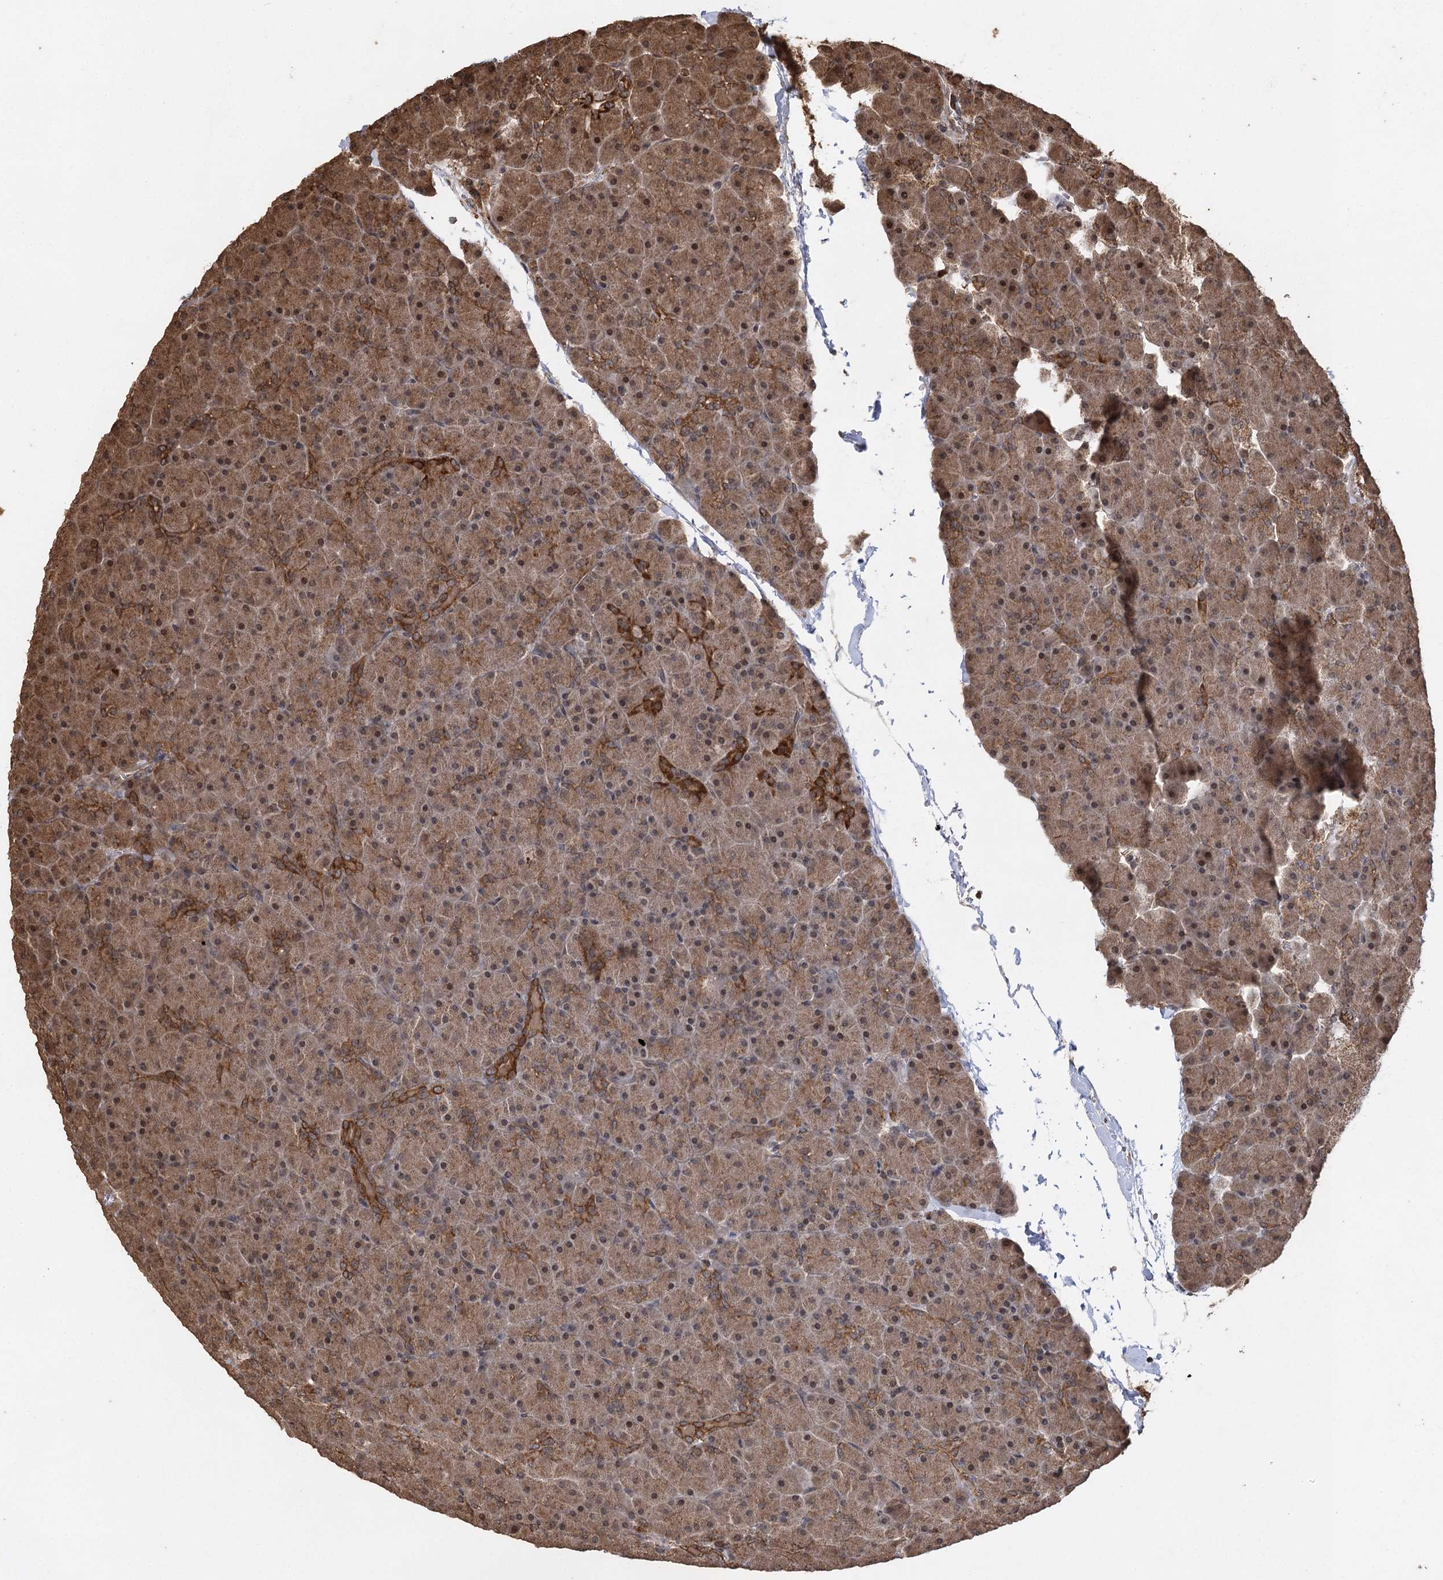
{"staining": {"intensity": "strong", "quantity": ">75%", "location": "cytoplasmic/membranous,nuclear"}, "tissue": "pancreas", "cell_type": "Exocrine glandular cells", "image_type": "normal", "snomed": [{"axis": "morphology", "description": "Normal tissue, NOS"}, {"axis": "topography", "description": "Pancreas"}], "caption": "This histopathology image shows unremarkable pancreas stained with IHC to label a protein in brown. The cytoplasmic/membranous,nuclear of exocrine glandular cells show strong positivity for the protein. Nuclei are counter-stained blue.", "gene": "IL11RA", "patient": {"sex": "male", "age": 36}}